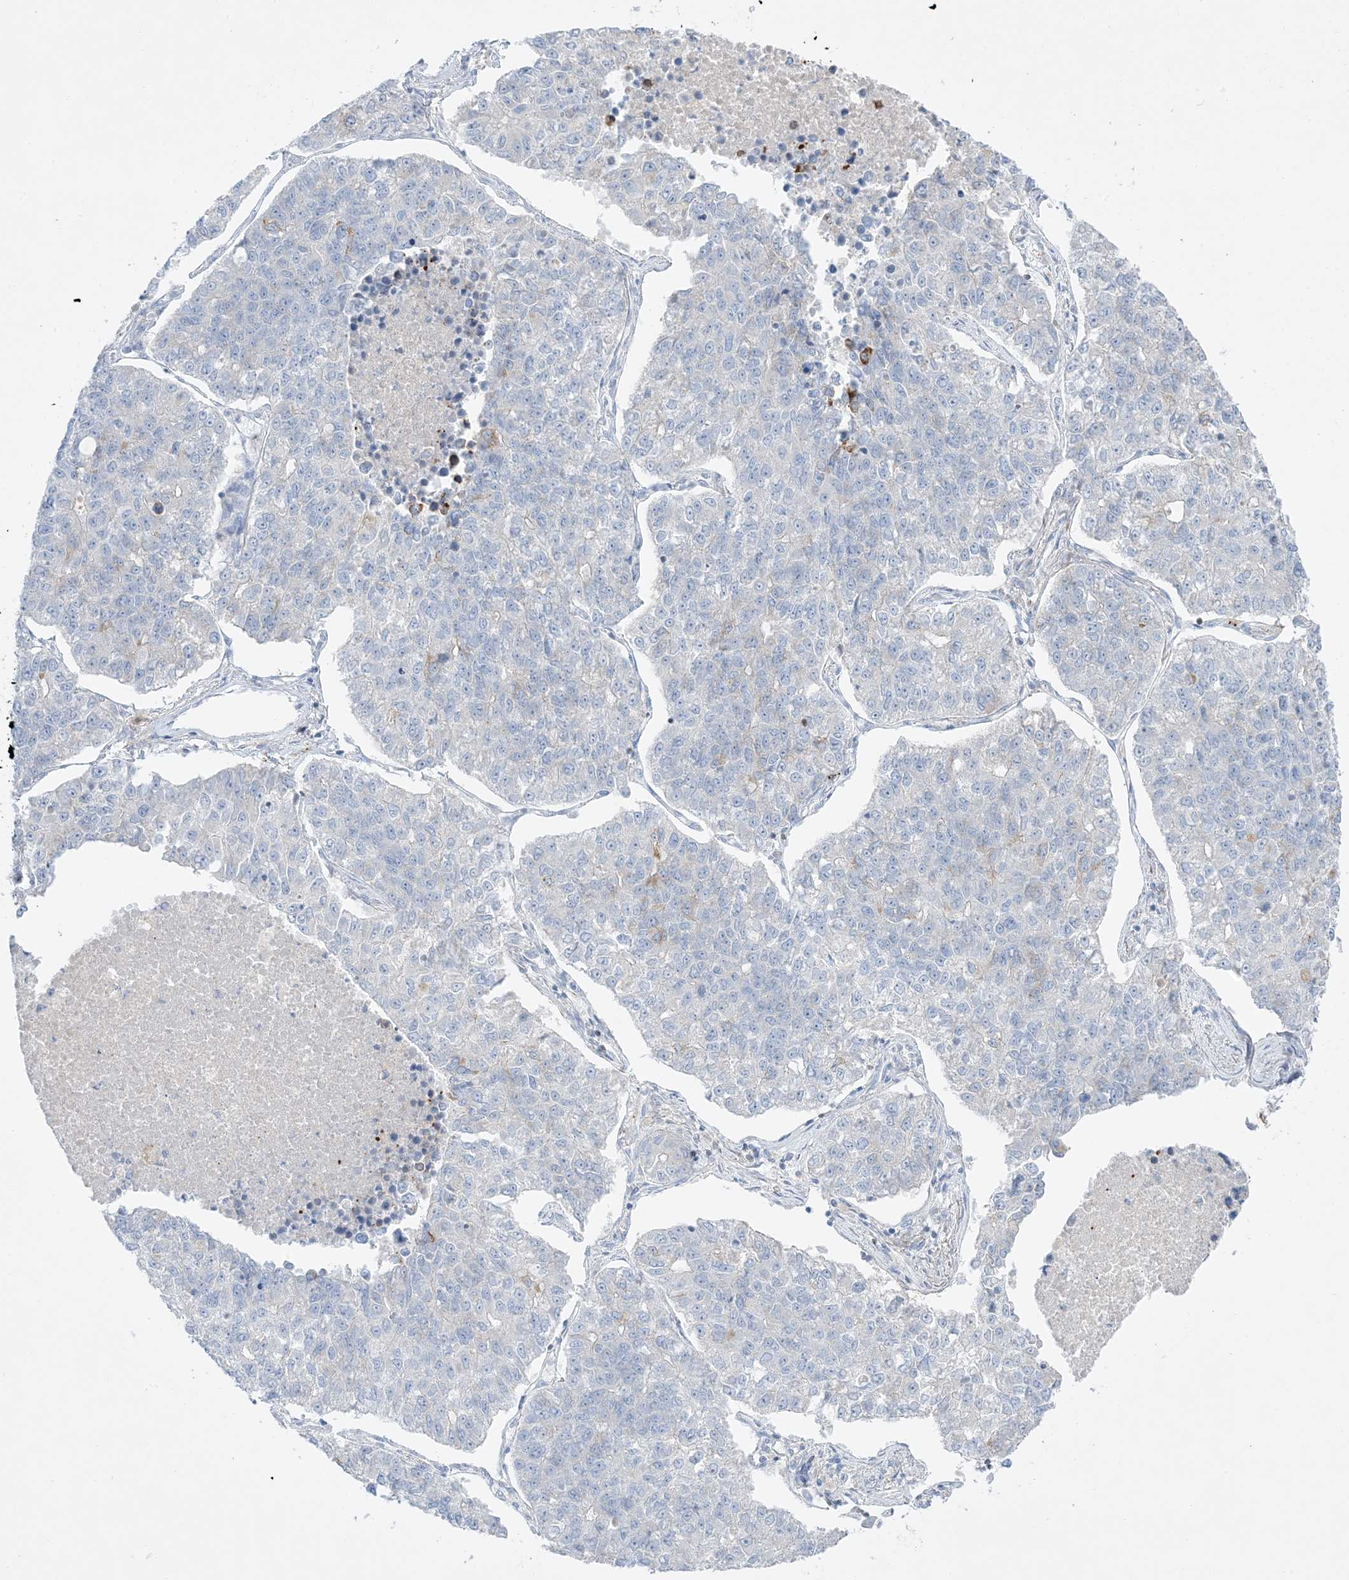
{"staining": {"intensity": "negative", "quantity": "none", "location": "none"}, "tissue": "lung cancer", "cell_type": "Tumor cells", "image_type": "cancer", "snomed": [{"axis": "morphology", "description": "Adenocarcinoma, NOS"}, {"axis": "topography", "description": "Lung"}], "caption": "Immunohistochemical staining of lung cancer reveals no significant staining in tumor cells.", "gene": "FAM184A", "patient": {"sex": "male", "age": 49}}